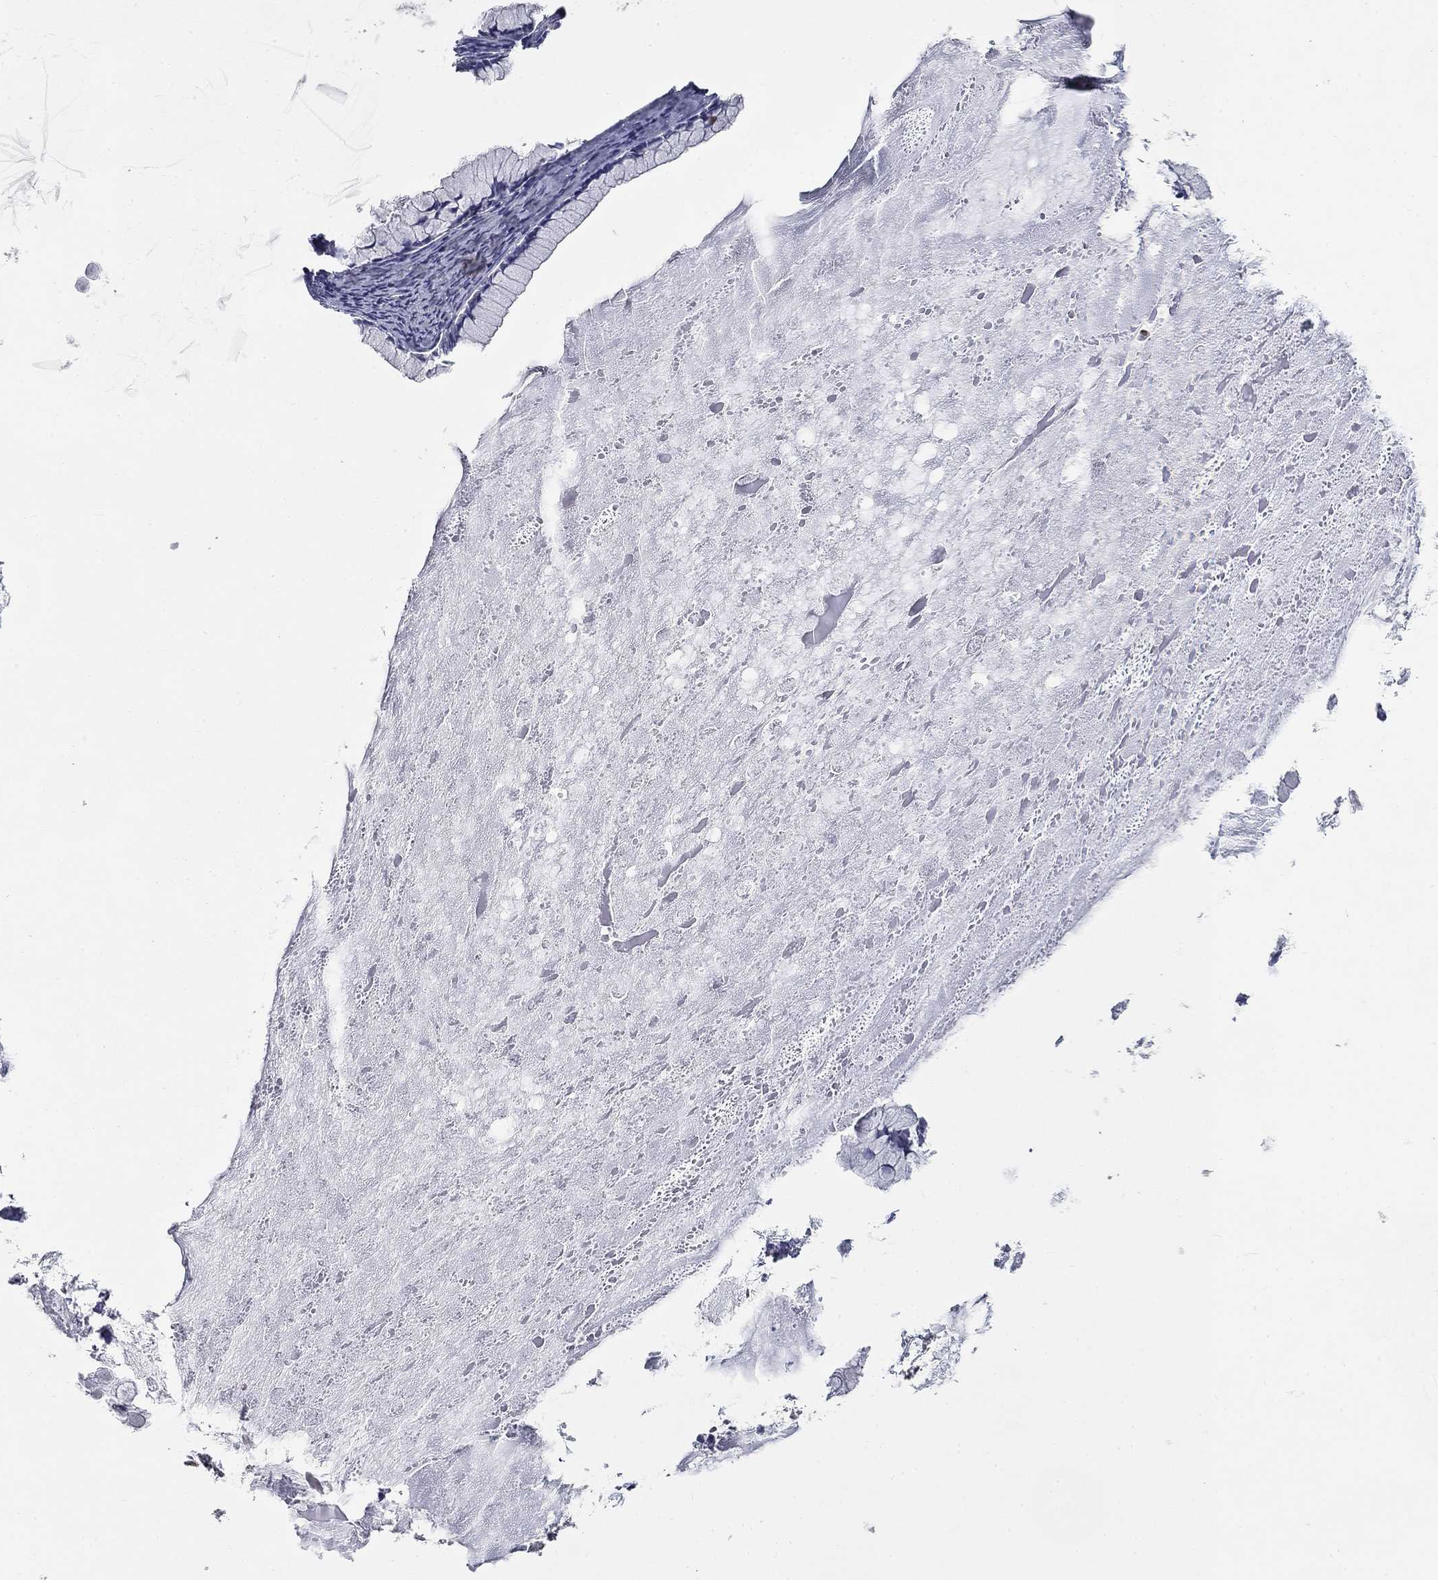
{"staining": {"intensity": "negative", "quantity": "none", "location": "none"}, "tissue": "ovarian cancer", "cell_type": "Tumor cells", "image_type": "cancer", "snomed": [{"axis": "morphology", "description": "Cystadenocarcinoma, mucinous, NOS"}, {"axis": "topography", "description": "Ovary"}], "caption": "The immunohistochemistry (IHC) image has no significant staining in tumor cells of ovarian cancer (mucinous cystadenocarcinoma) tissue.", "gene": "CD274", "patient": {"sex": "female", "age": 41}}